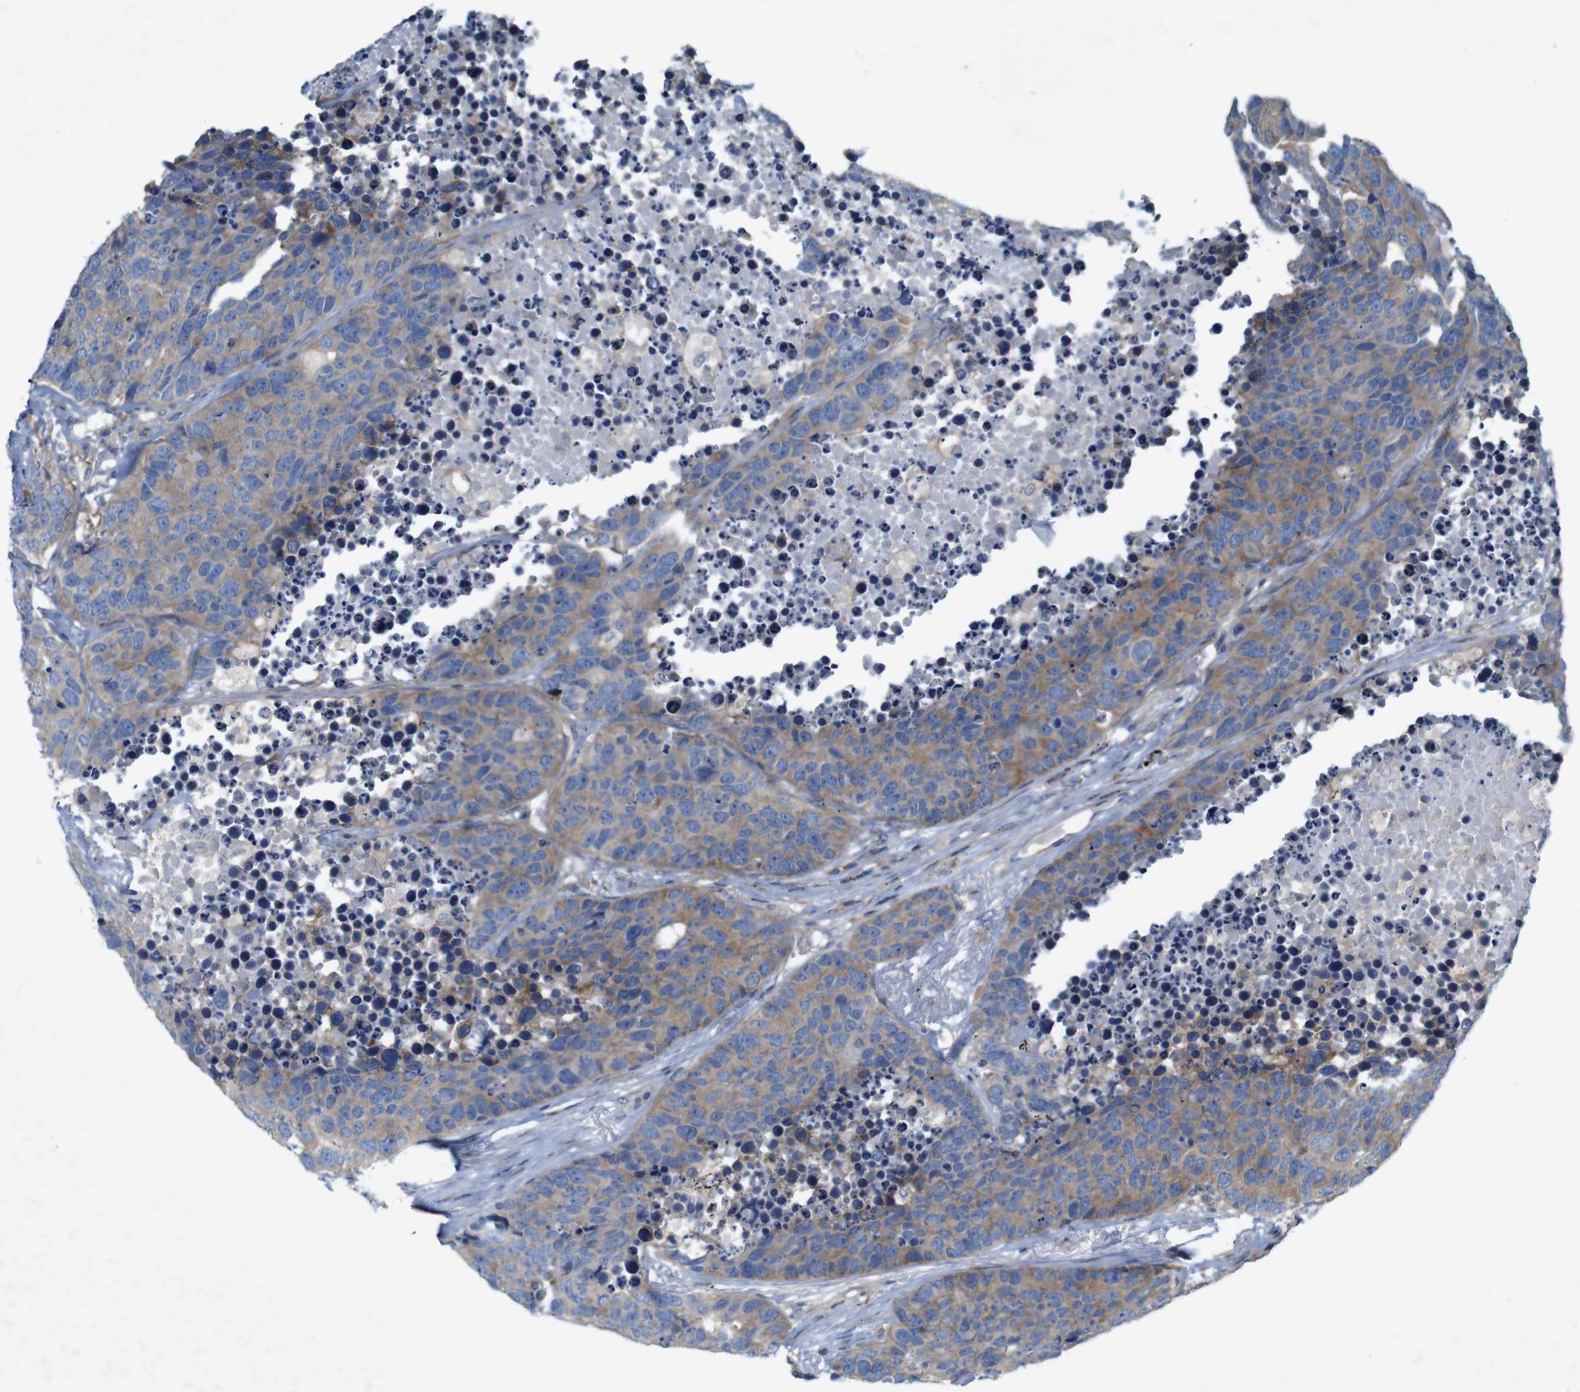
{"staining": {"intensity": "moderate", "quantity": ">75%", "location": "cytoplasmic/membranous"}, "tissue": "carcinoid", "cell_type": "Tumor cells", "image_type": "cancer", "snomed": [{"axis": "morphology", "description": "Carcinoid, malignant, NOS"}, {"axis": "topography", "description": "Lung"}], "caption": "The immunohistochemical stain labels moderate cytoplasmic/membranous positivity in tumor cells of carcinoid tissue. Immunohistochemistry (ihc) stains the protein of interest in brown and the nuclei are stained blue.", "gene": "SIGLEC8", "patient": {"sex": "male", "age": 60}}